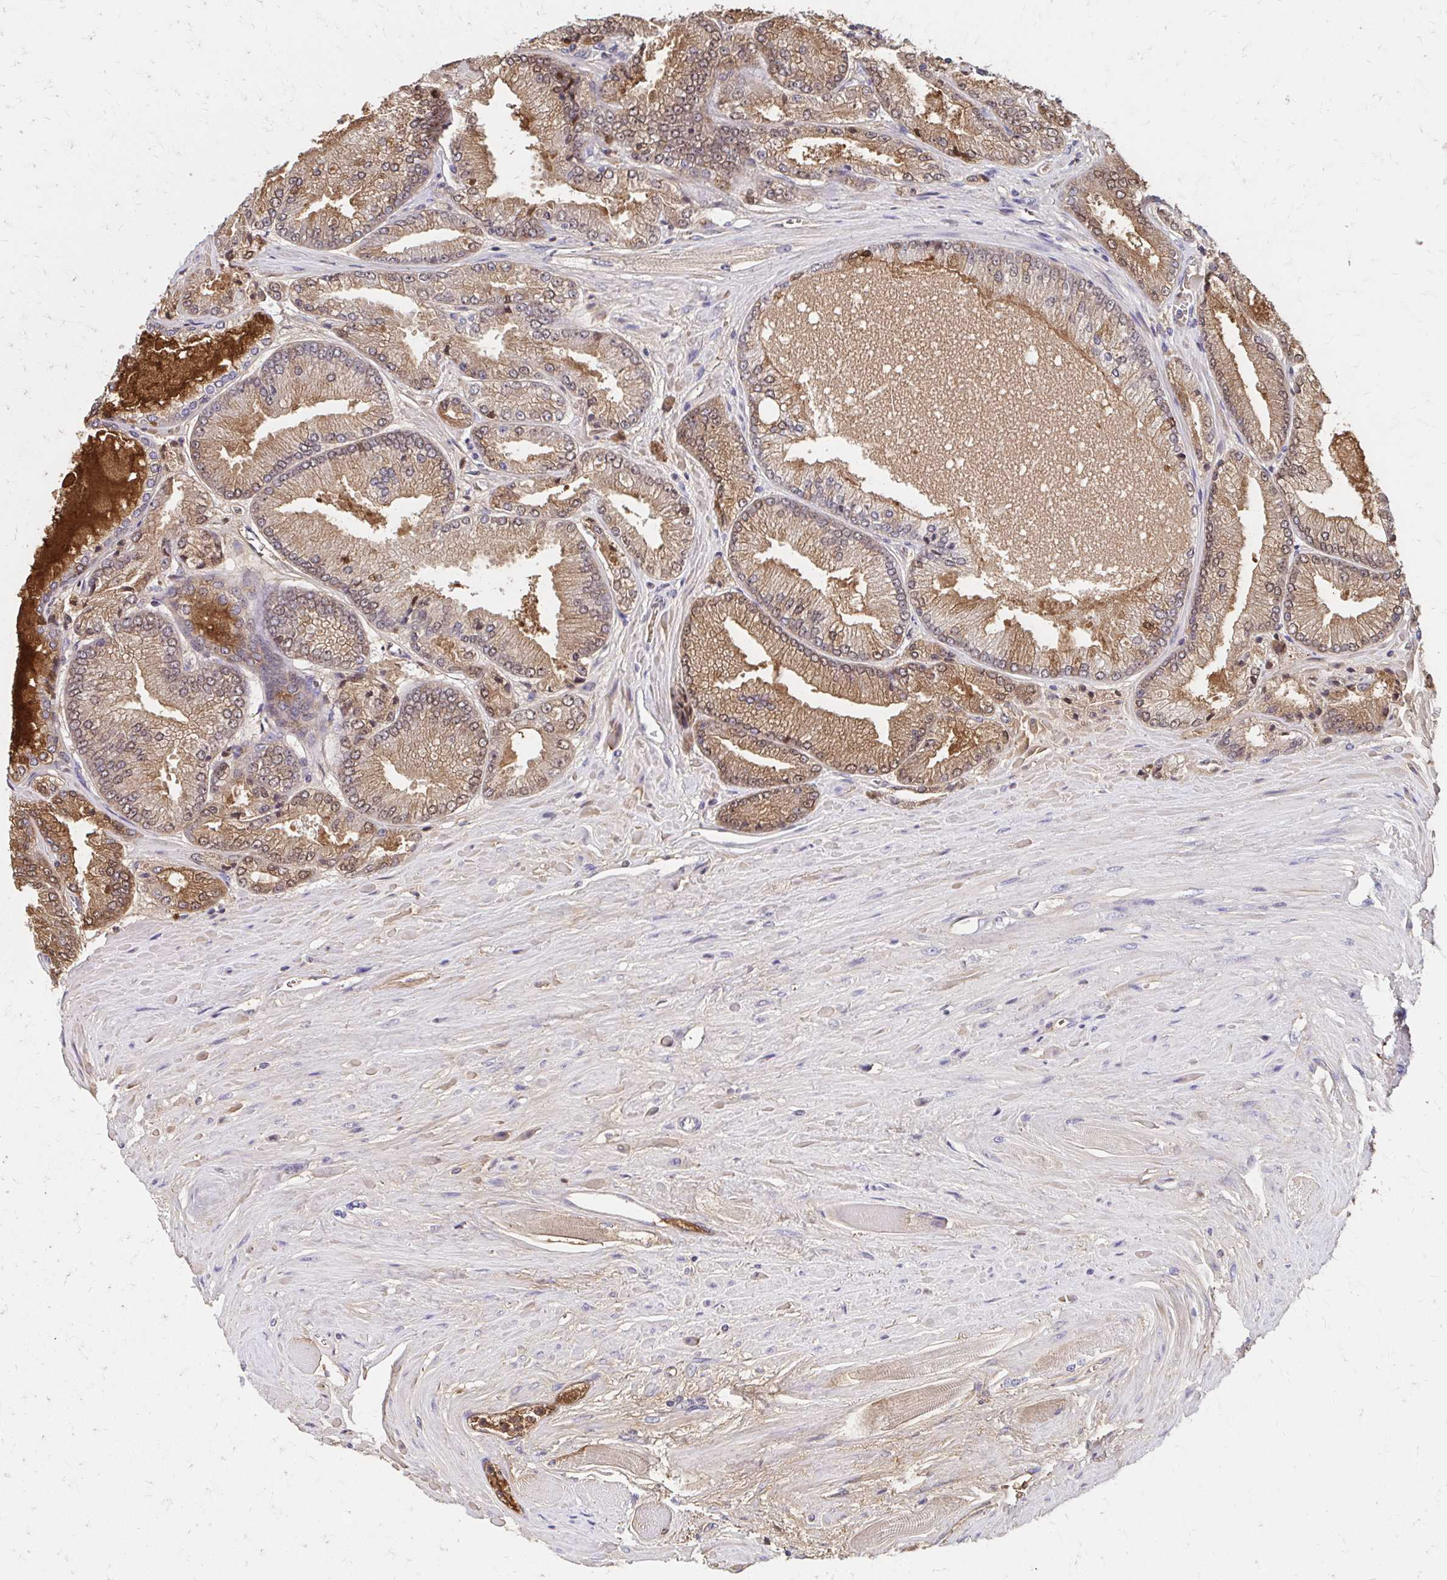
{"staining": {"intensity": "moderate", "quantity": ">75%", "location": "cytoplasmic/membranous"}, "tissue": "prostate cancer", "cell_type": "Tumor cells", "image_type": "cancer", "snomed": [{"axis": "morphology", "description": "Adenocarcinoma, Low grade"}, {"axis": "topography", "description": "Prostate"}], "caption": "IHC of prostate cancer (low-grade adenocarcinoma) reveals medium levels of moderate cytoplasmic/membranous staining in approximately >75% of tumor cells. The staining was performed using DAB, with brown indicating positive protein expression. Nuclei are stained blue with hematoxylin.", "gene": "AZGP1", "patient": {"sex": "male", "age": 67}}